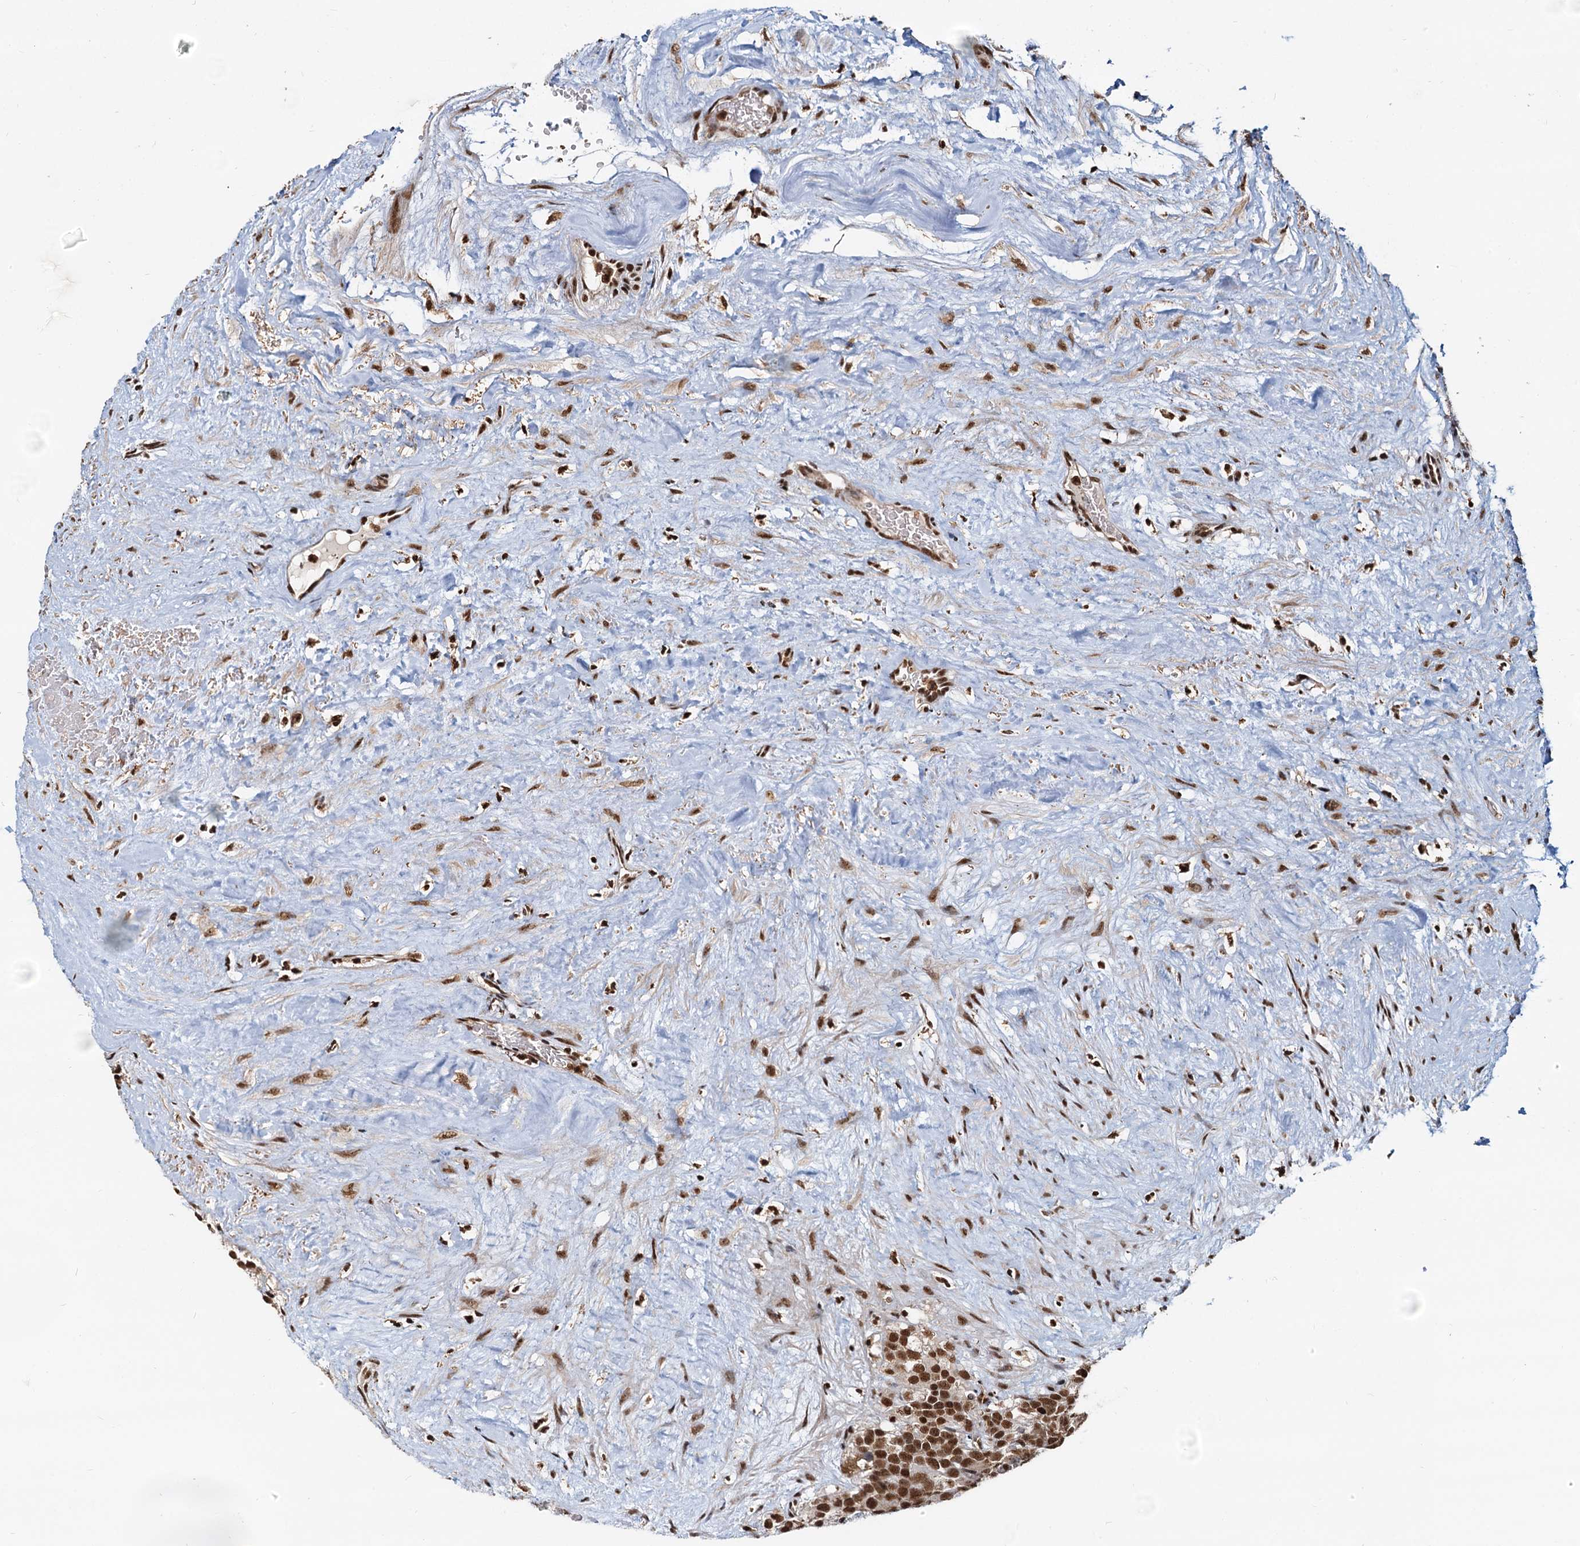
{"staining": {"intensity": "strong", "quantity": ">75%", "location": "nuclear"}, "tissue": "testis cancer", "cell_type": "Tumor cells", "image_type": "cancer", "snomed": [{"axis": "morphology", "description": "Seminoma, NOS"}, {"axis": "topography", "description": "Testis"}], "caption": "Testis cancer (seminoma) stained with DAB immunohistochemistry shows high levels of strong nuclear positivity in about >75% of tumor cells.", "gene": "RSRC2", "patient": {"sex": "male", "age": 71}}